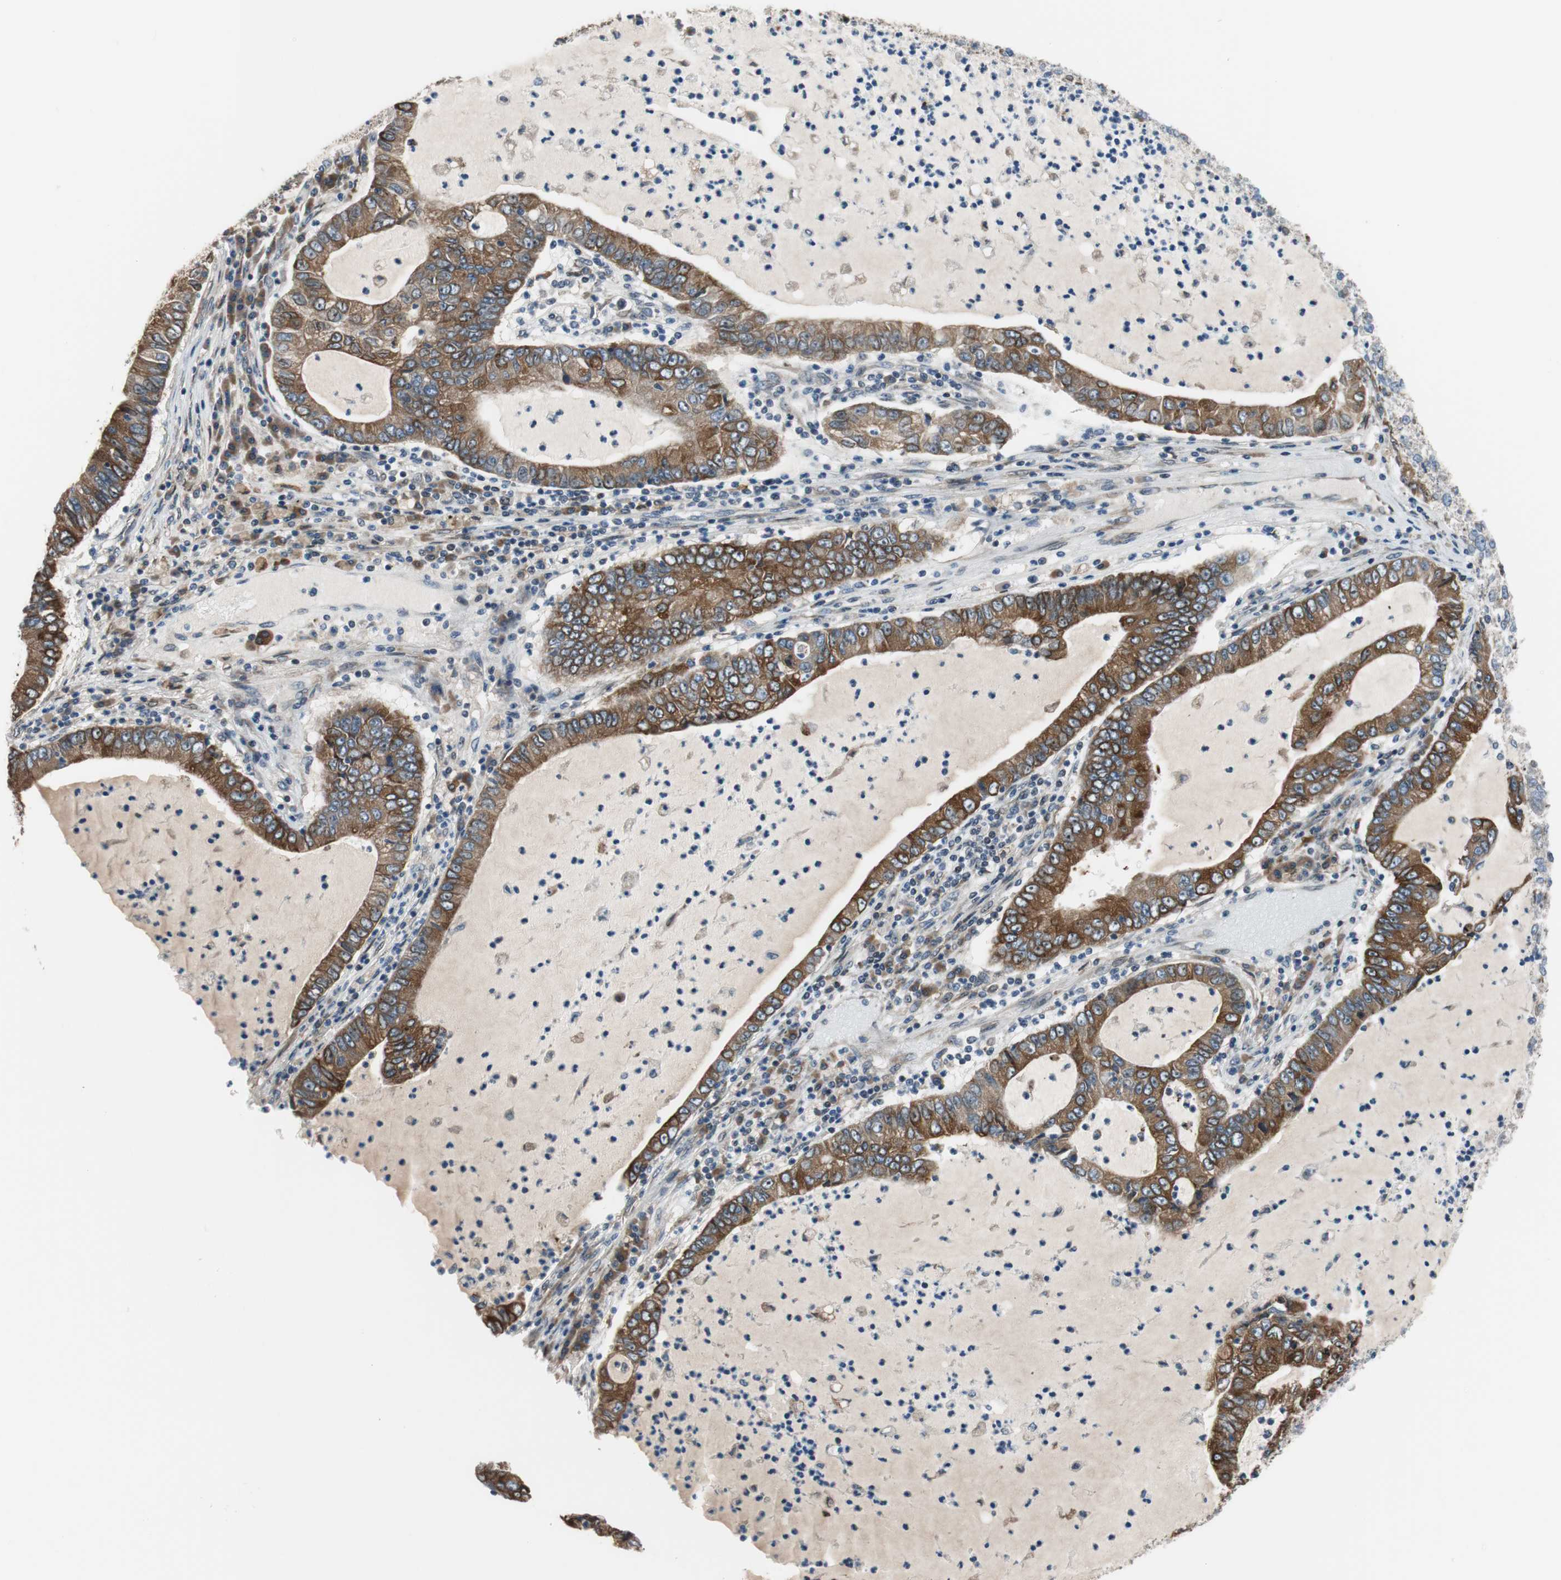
{"staining": {"intensity": "moderate", "quantity": ">75%", "location": "cytoplasmic/membranous"}, "tissue": "lung cancer", "cell_type": "Tumor cells", "image_type": "cancer", "snomed": [{"axis": "morphology", "description": "Adenocarcinoma, NOS"}, {"axis": "topography", "description": "Lung"}], "caption": "A brown stain shows moderate cytoplasmic/membranous expression of a protein in human lung cancer tumor cells. (DAB IHC, brown staining for protein, blue staining for nuclei).", "gene": "TMED7", "patient": {"sex": "female", "age": 51}}